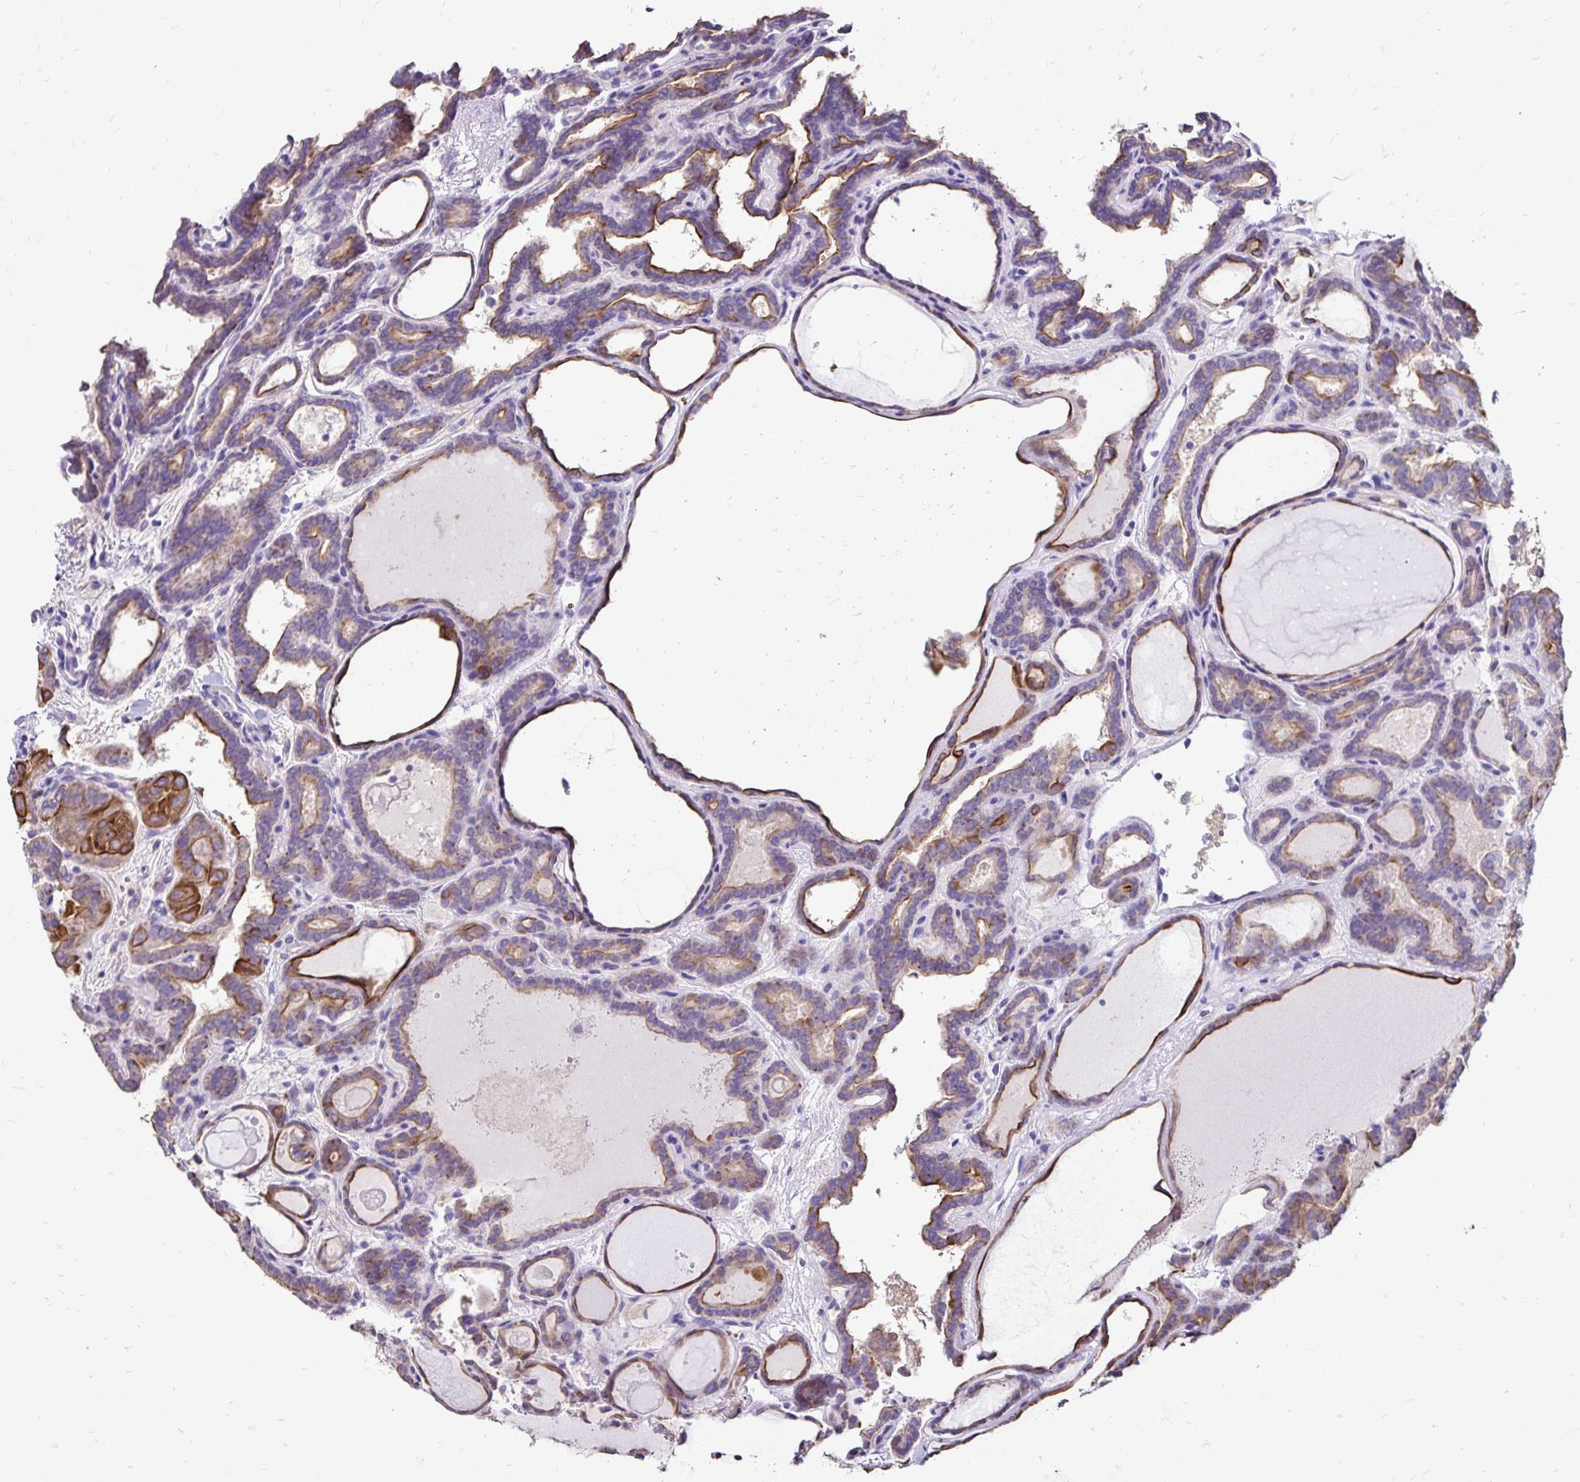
{"staining": {"intensity": "moderate", "quantity": "25%-75%", "location": "cytoplasmic/membranous"}, "tissue": "thyroid cancer", "cell_type": "Tumor cells", "image_type": "cancer", "snomed": [{"axis": "morphology", "description": "Papillary adenocarcinoma, NOS"}, {"axis": "topography", "description": "Thyroid gland"}], "caption": "Thyroid papillary adenocarcinoma stained with IHC reveals moderate cytoplasmic/membranous expression in approximately 25%-75% of tumor cells.", "gene": "EVPL", "patient": {"sex": "female", "age": 46}}